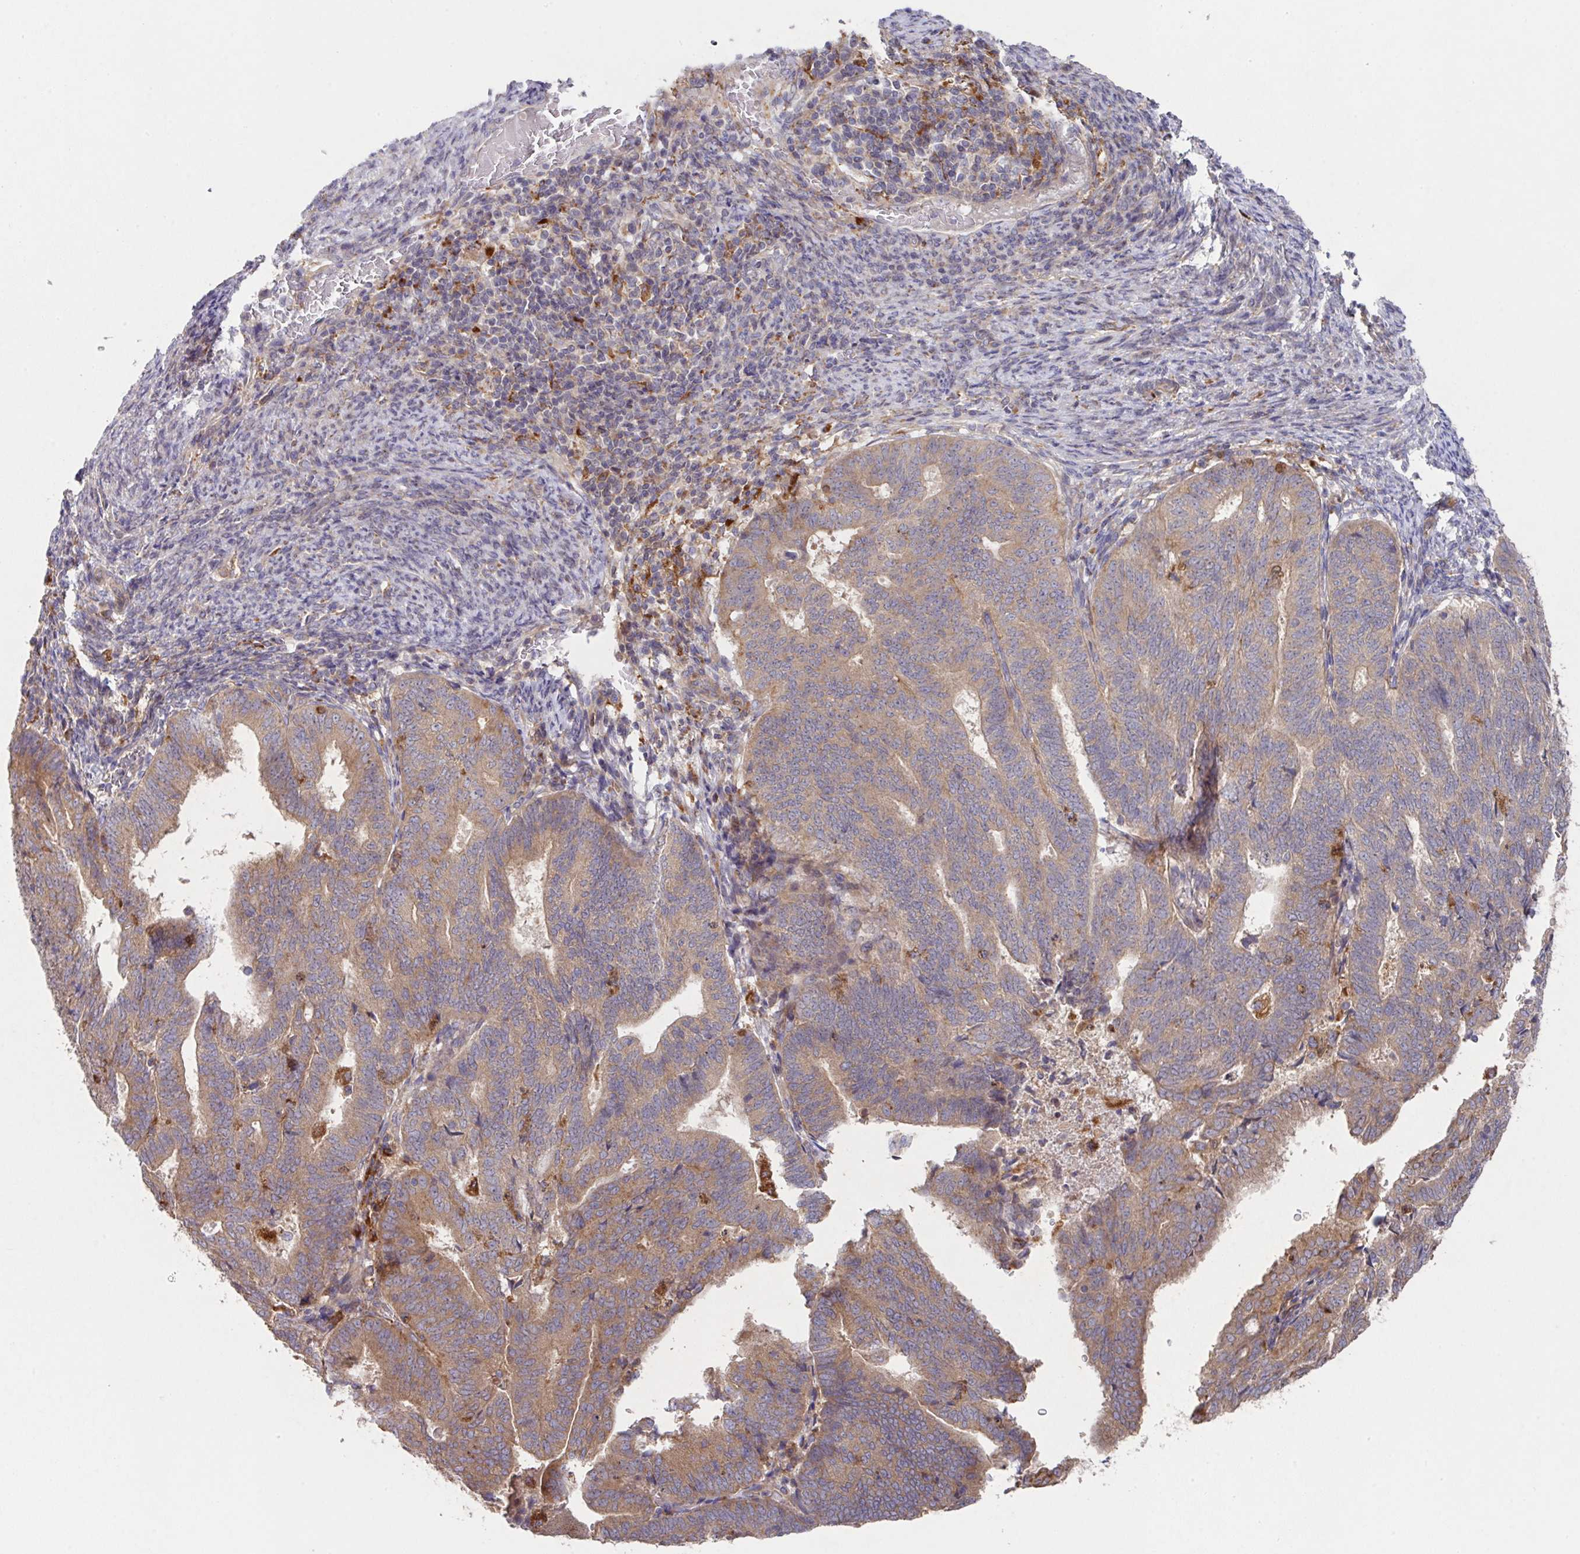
{"staining": {"intensity": "moderate", "quantity": ">75%", "location": "cytoplasmic/membranous"}, "tissue": "endometrial cancer", "cell_type": "Tumor cells", "image_type": "cancer", "snomed": [{"axis": "morphology", "description": "Adenocarcinoma, NOS"}, {"axis": "topography", "description": "Endometrium"}], "caption": "Adenocarcinoma (endometrial) tissue demonstrates moderate cytoplasmic/membranous positivity in approximately >75% of tumor cells, visualized by immunohistochemistry. Using DAB (brown) and hematoxylin (blue) stains, captured at high magnification using brightfield microscopy.", "gene": "TRIM14", "patient": {"sex": "female", "age": 70}}